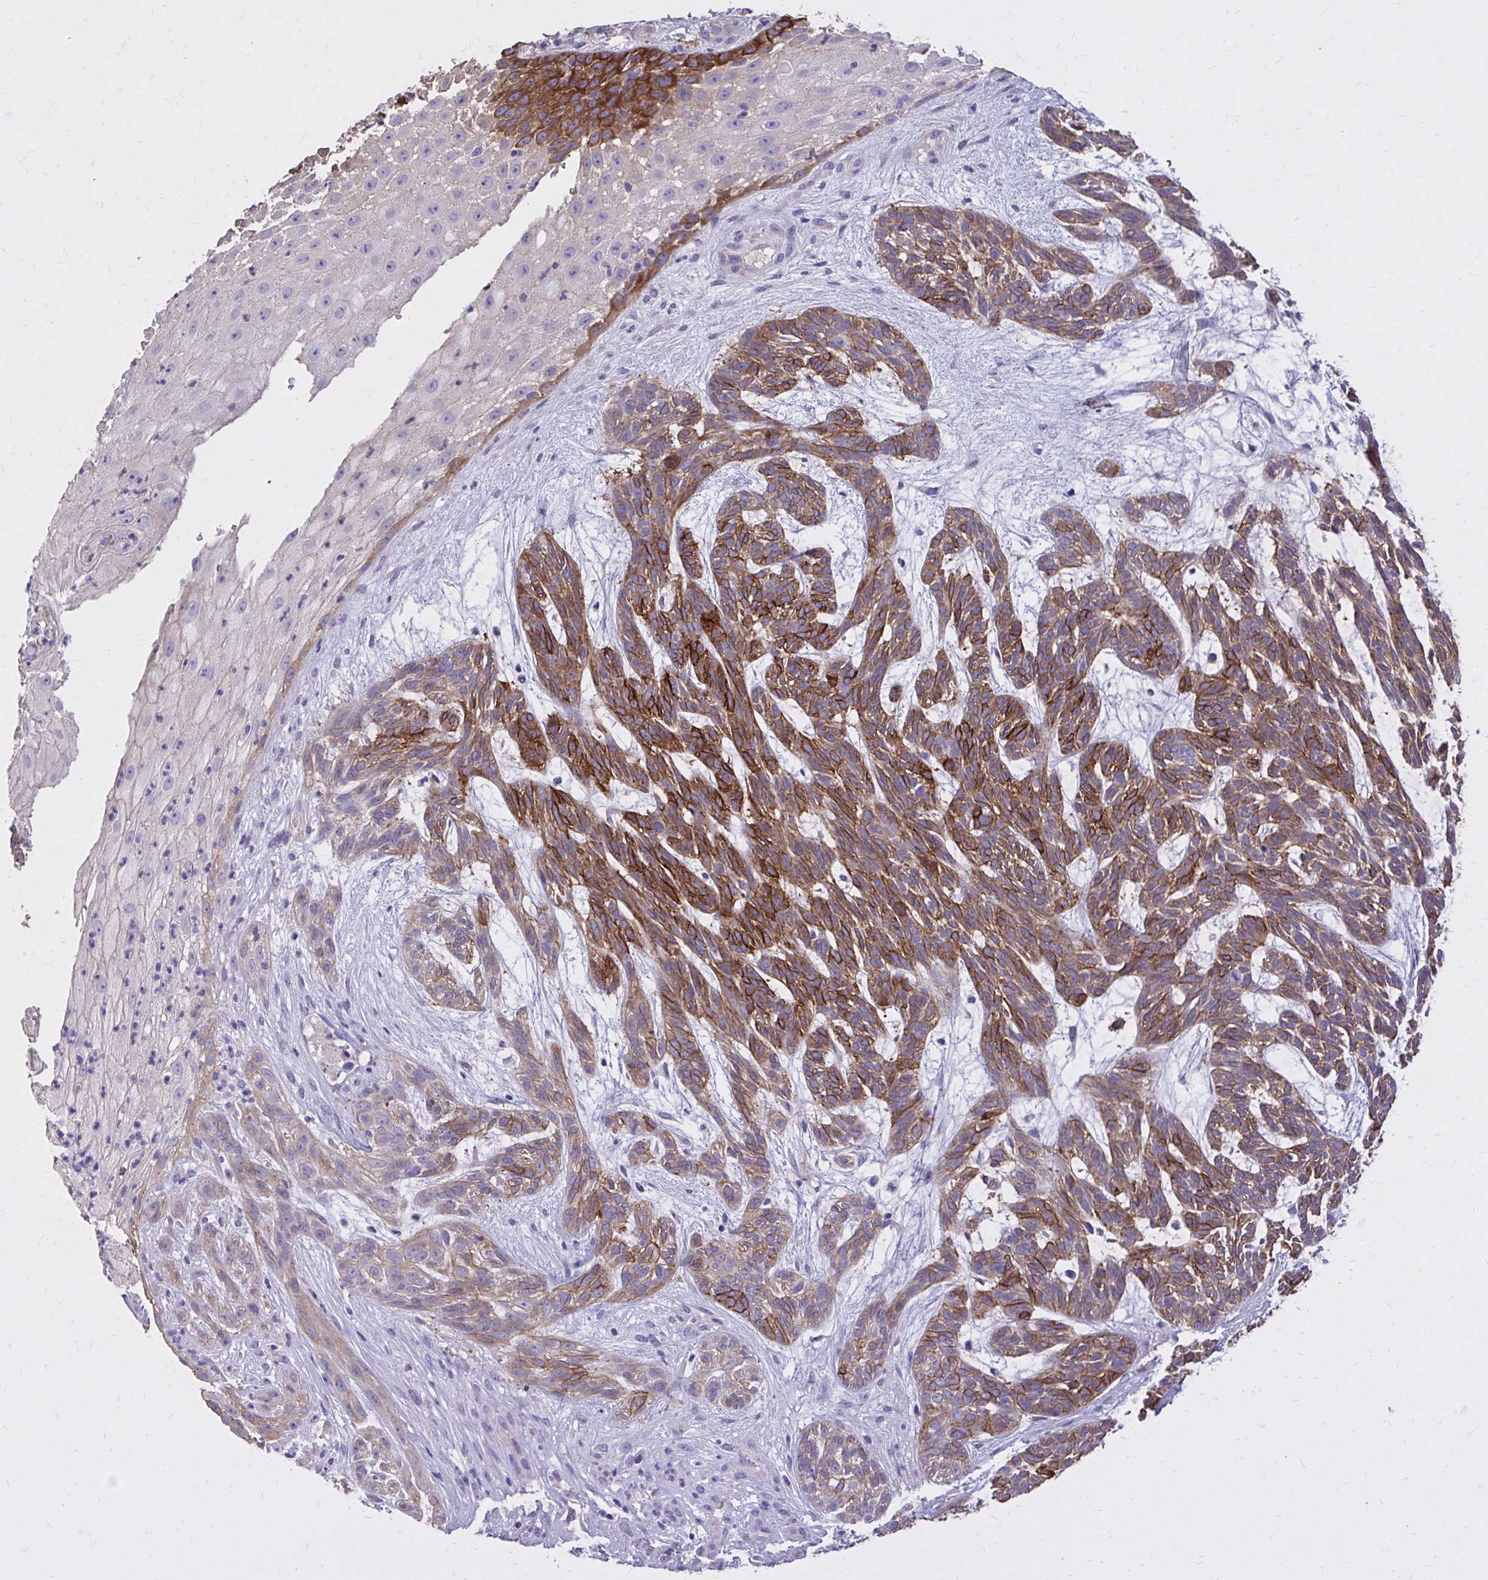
{"staining": {"intensity": "strong", "quantity": ">75%", "location": "cytoplasmic/membranous"}, "tissue": "skin cancer", "cell_type": "Tumor cells", "image_type": "cancer", "snomed": [{"axis": "morphology", "description": "Basal cell carcinoma"}, {"axis": "topography", "description": "Skin"}, {"axis": "topography", "description": "Skin, foot"}], "caption": "Protein expression analysis of human basal cell carcinoma (skin) reveals strong cytoplasmic/membranous staining in about >75% of tumor cells.", "gene": "EPB41L1", "patient": {"sex": "female", "age": 77}}